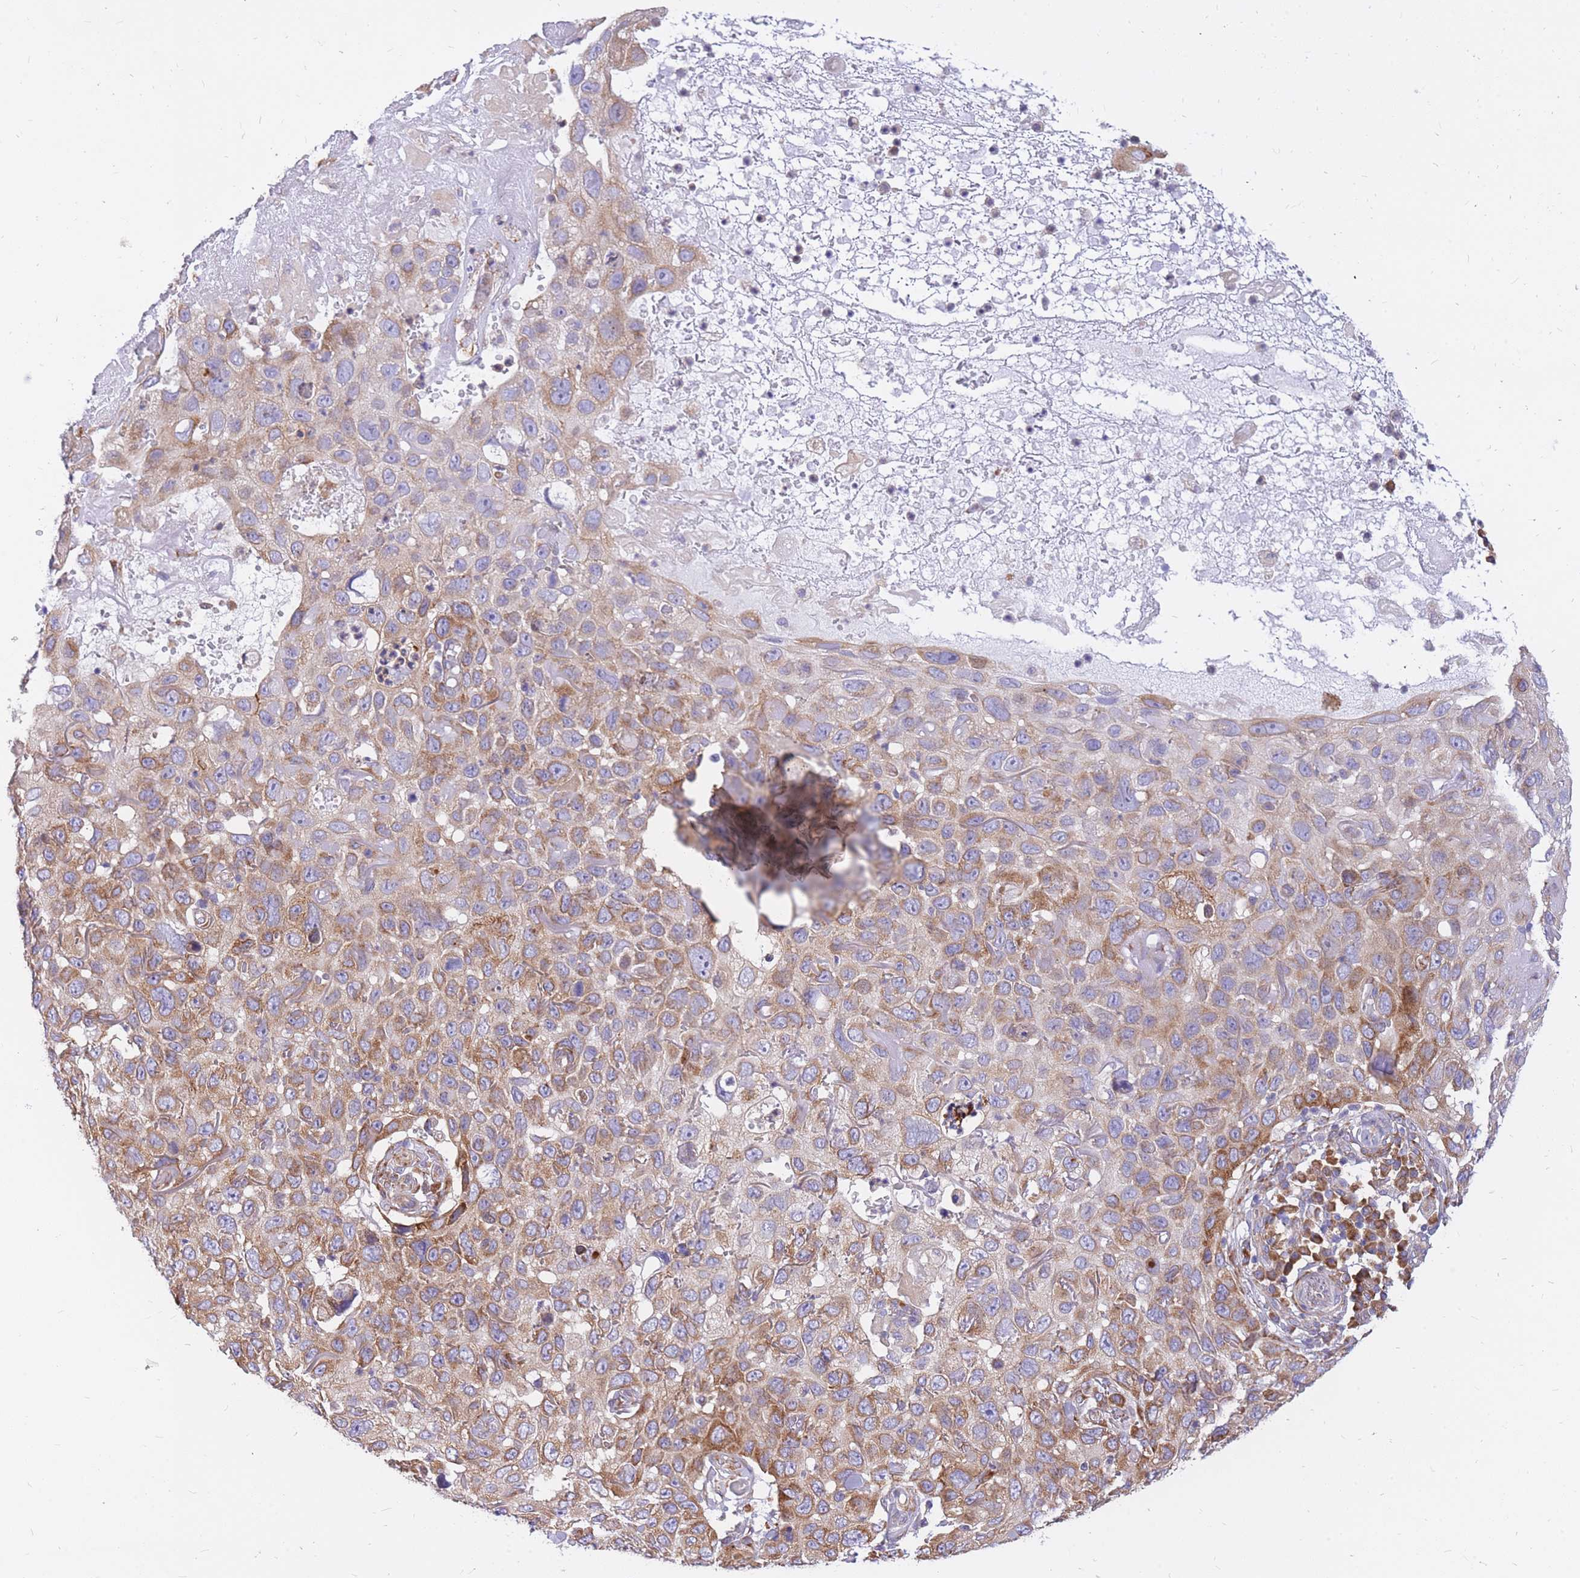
{"staining": {"intensity": "moderate", "quantity": ">75%", "location": "cytoplasmic/membranous"}, "tissue": "skin cancer", "cell_type": "Tumor cells", "image_type": "cancer", "snomed": [{"axis": "morphology", "description": "Squamous cell carcinoma in situ, NOS"}, {"axis": "morphology", "description": "Squamous cell carcinoma, NOS"}, {"axis": "topography", "description": "Skin"}], "caption": "Brown immunohistochemical staining in skin cancer demonstrates moderate cytoplasmic/membranous staining in approximately >75% of tumor cells. Nuclei are stained in blue.", "gene": "GBP7", "patient": {"sex": "male", "age": 93}}